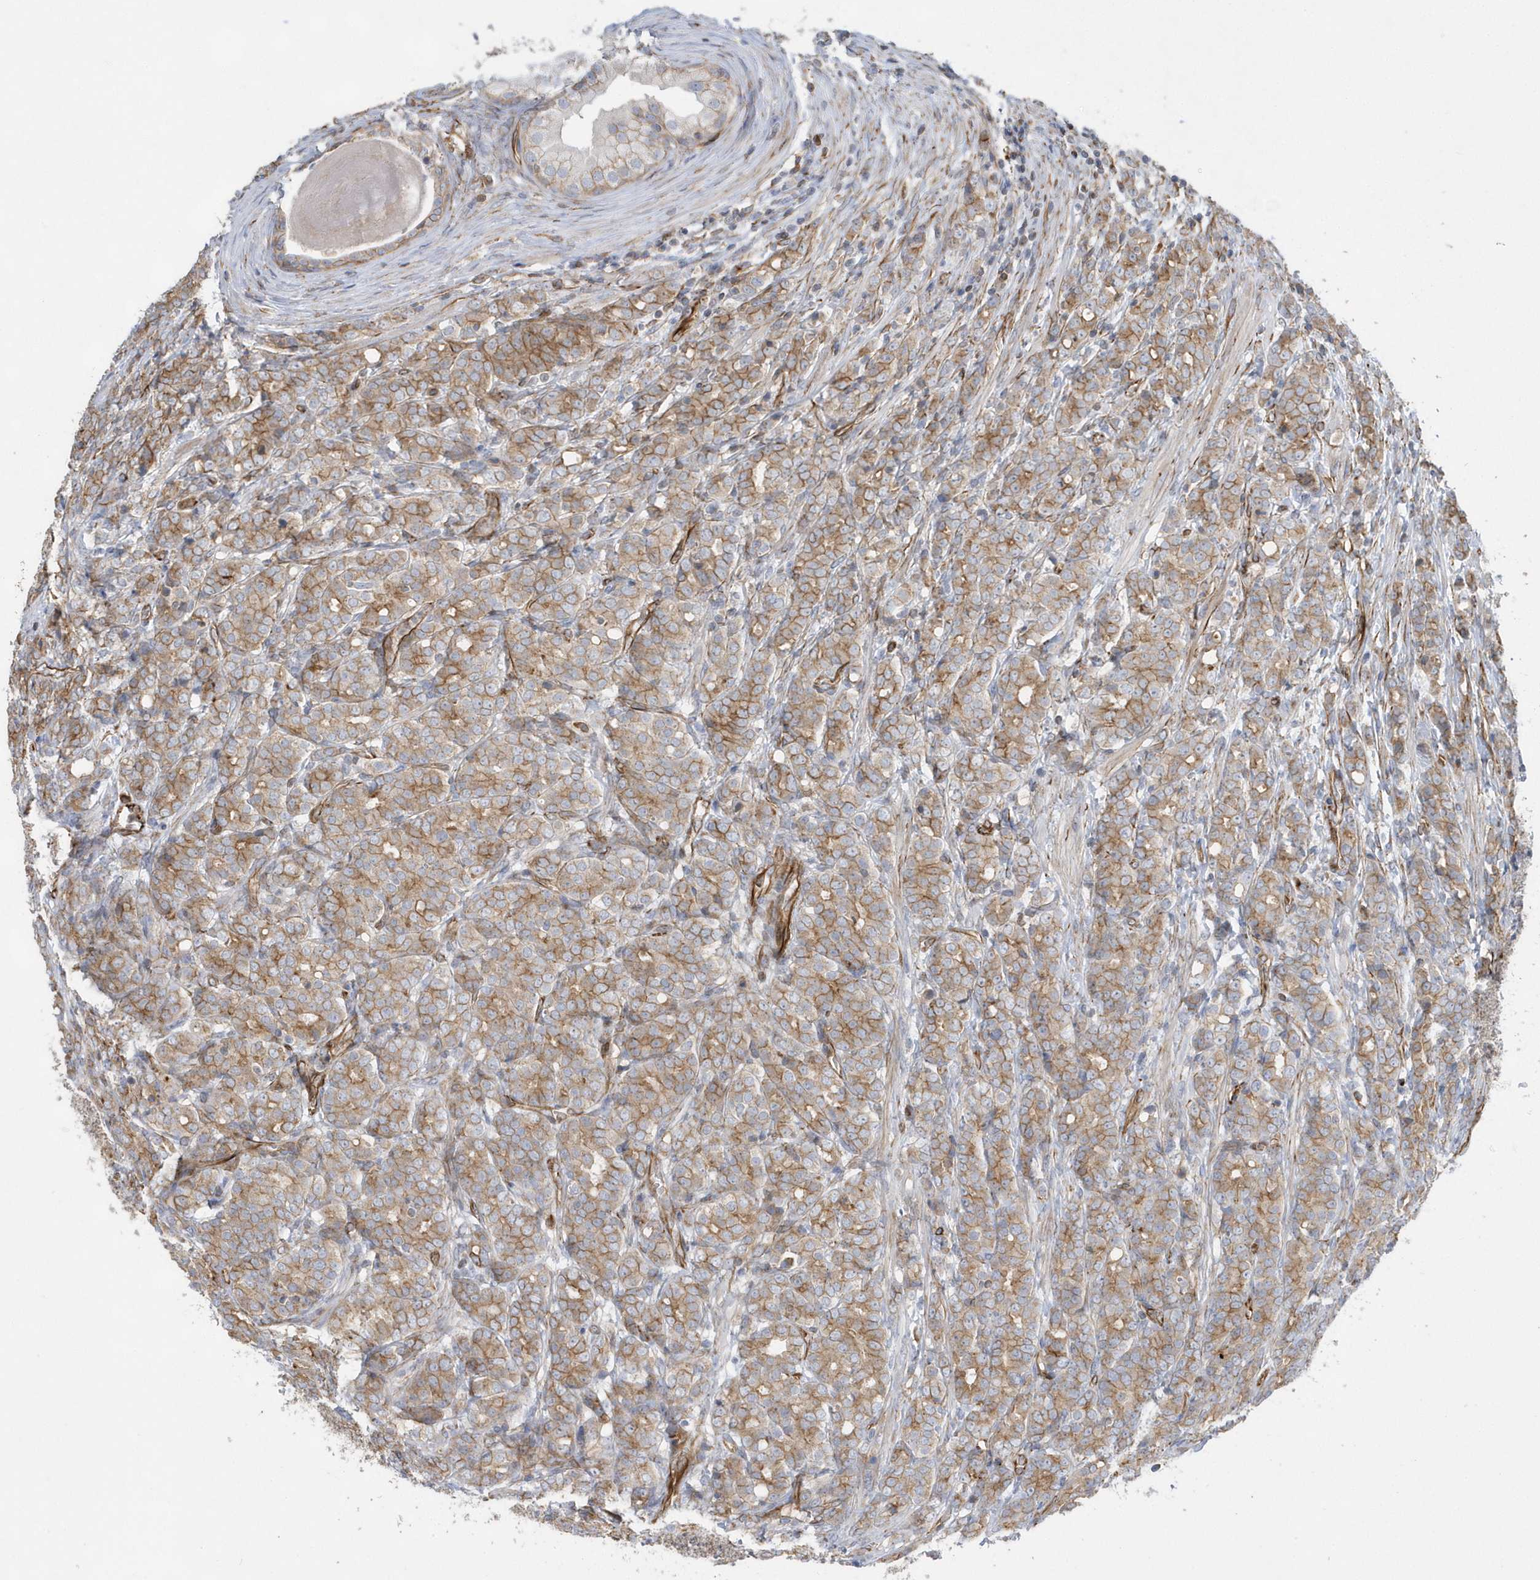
{"staining": {"intensity": "moderate", "quantity": ">75%", "location": "cytoplasmic/membranous"}, "tissue": "prostate cancer", "cell_type": "Tumor cells", "image_type": "cancer", "snomed": [{"axis": "morphology", "description": "Adenocarcinoma, High grade"}, {"axis": "topography", "description": "Prostate"}], "caption": "Immunohistochemistry (IHC) micrograph of neoplastic tissue: human prostate cancer (high-grade adenocarcinoma) stained using immunohistochemistry (IHC) displays medium levels of moderate protein expression localized specifically in the cytoplasmic/membranous of tumor cells, appearing as a cytoplasmic/membranous brown color.", "gene": "RAB17", "patient": {"sex": "male", "age": 62}}